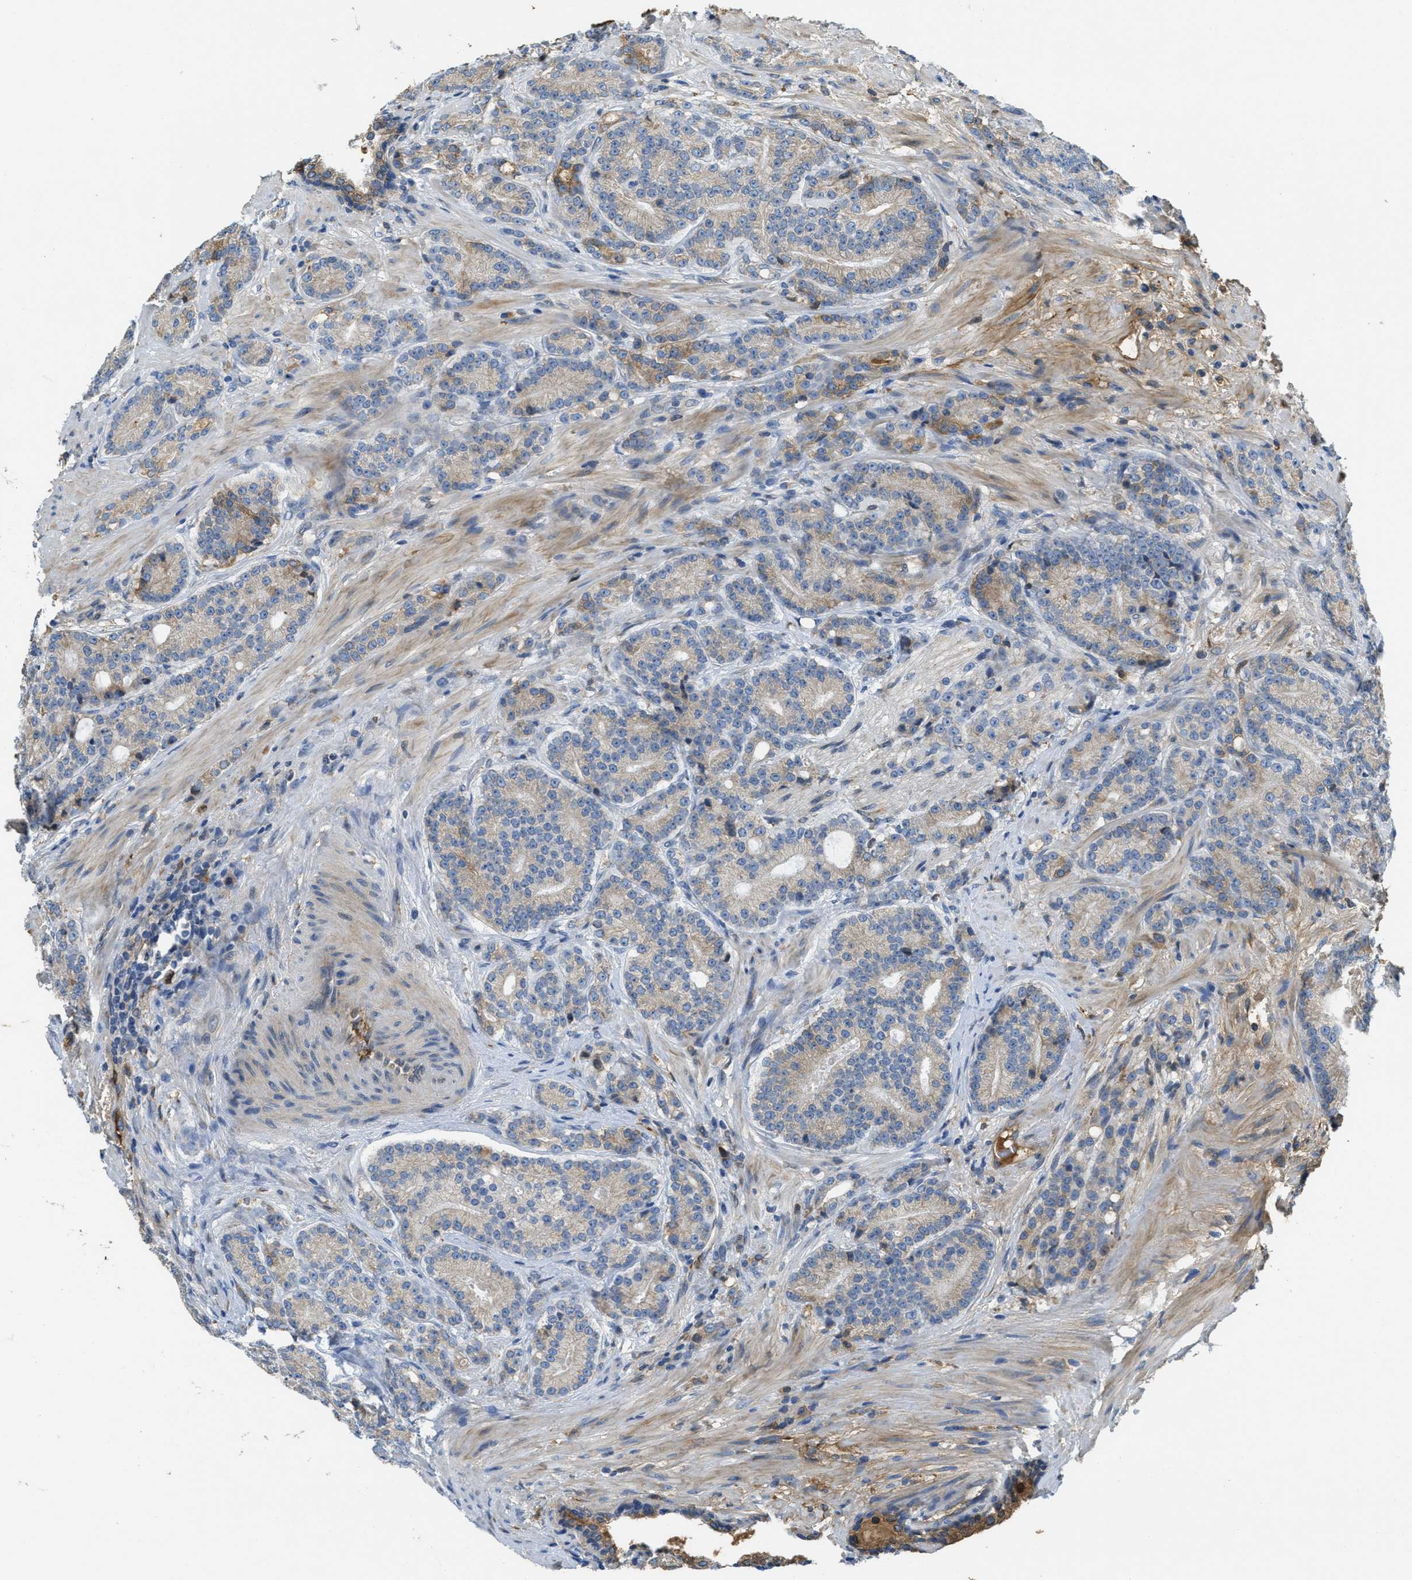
{"staining": {"intensity": "moderate", "quantity": "<25%", "location": "cytoplasmic/membranous"}, "tissue": "prostate cancer", "cell_type": "Tumor cells", "image_type": "cancer", "snomed": [{"axis": "morphology", "description": "Adenocarcinoma, High grade"}, {"axis": "topography", "description": "Prostate"}], "caption": "Immunohistochemical staining of human prostate cancer demonstrates low levels of moderate cytoplasmic/membranous protein expression in about <25% of tumor cells. The protein is stained brown, and the nuclei are stained in blue (DAB (3,3'-diaminobenzidine) IHC with brightfield microscopy, high magnification).", "gene": "MPDU1", "patient": {"sex": "male", "age": 61}}